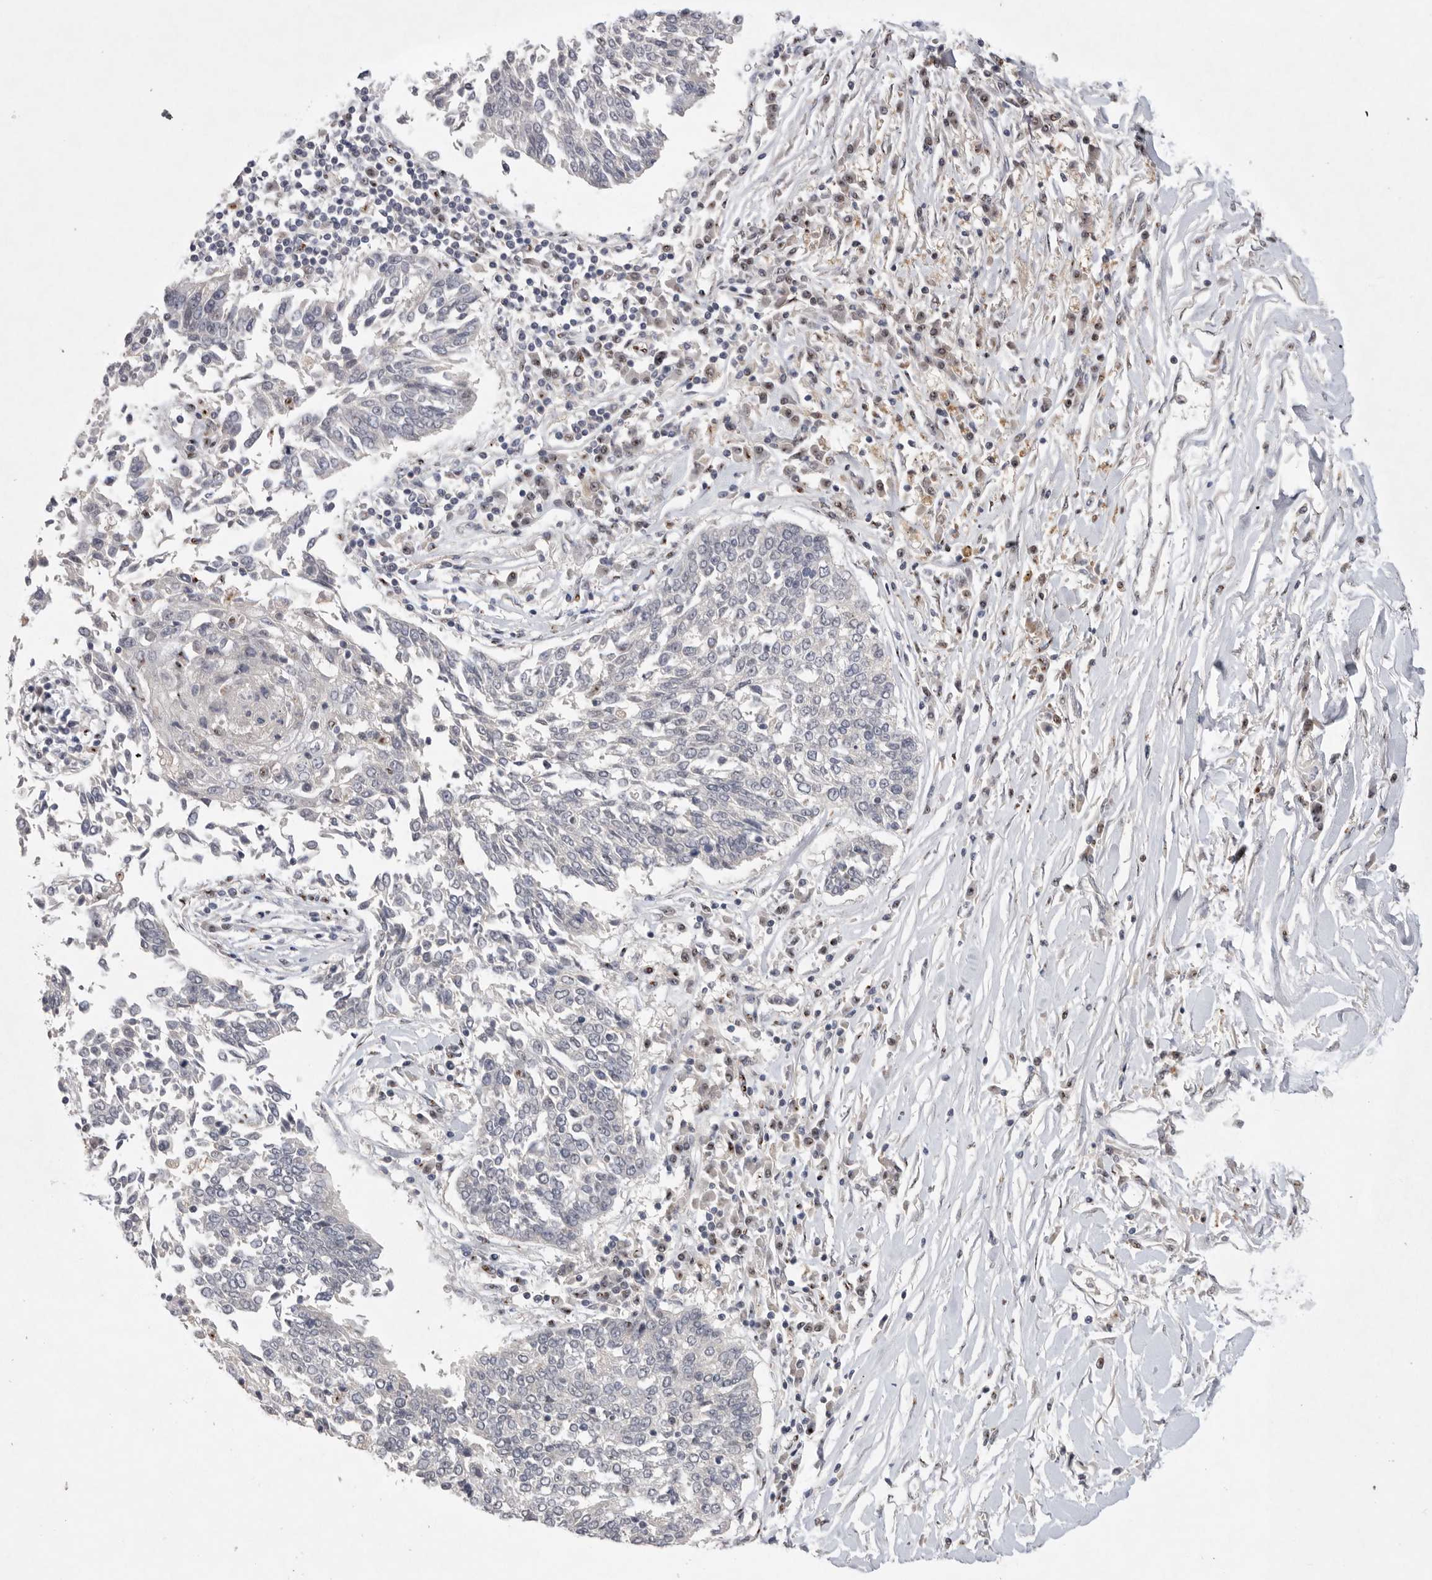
{"staining": {"intensity": "negative", "quantity": "none", "location": "none"}, "tissue": "lung cancer", "cell_type": "Tumor cells", "image_type": "cancer", "snomed": [{"axis": "morphology", "description": "Normal tissue, NOS"}, {"axis": "morphology", "description": "Squamous cell carcinoma, NOS"}, {"axis": "topography", "description": "Cartilage tissue"}, {"axis": "topography", "description": "Bronchus"}, {"axis": "topography", "description": "Lung"}, {"axis": "topography", "description": "Peripheral nerve tissue"}], "caption": "Immunohistochemistry (IHC) photomicrograph of neoplastic tissue: lung cancer stained with DAB (3,3'-diaminobenzidine) shows no significant protein expression in tumor cells.", "gene": "HUS1", "patient": {"sex": "female", "age": 49}}